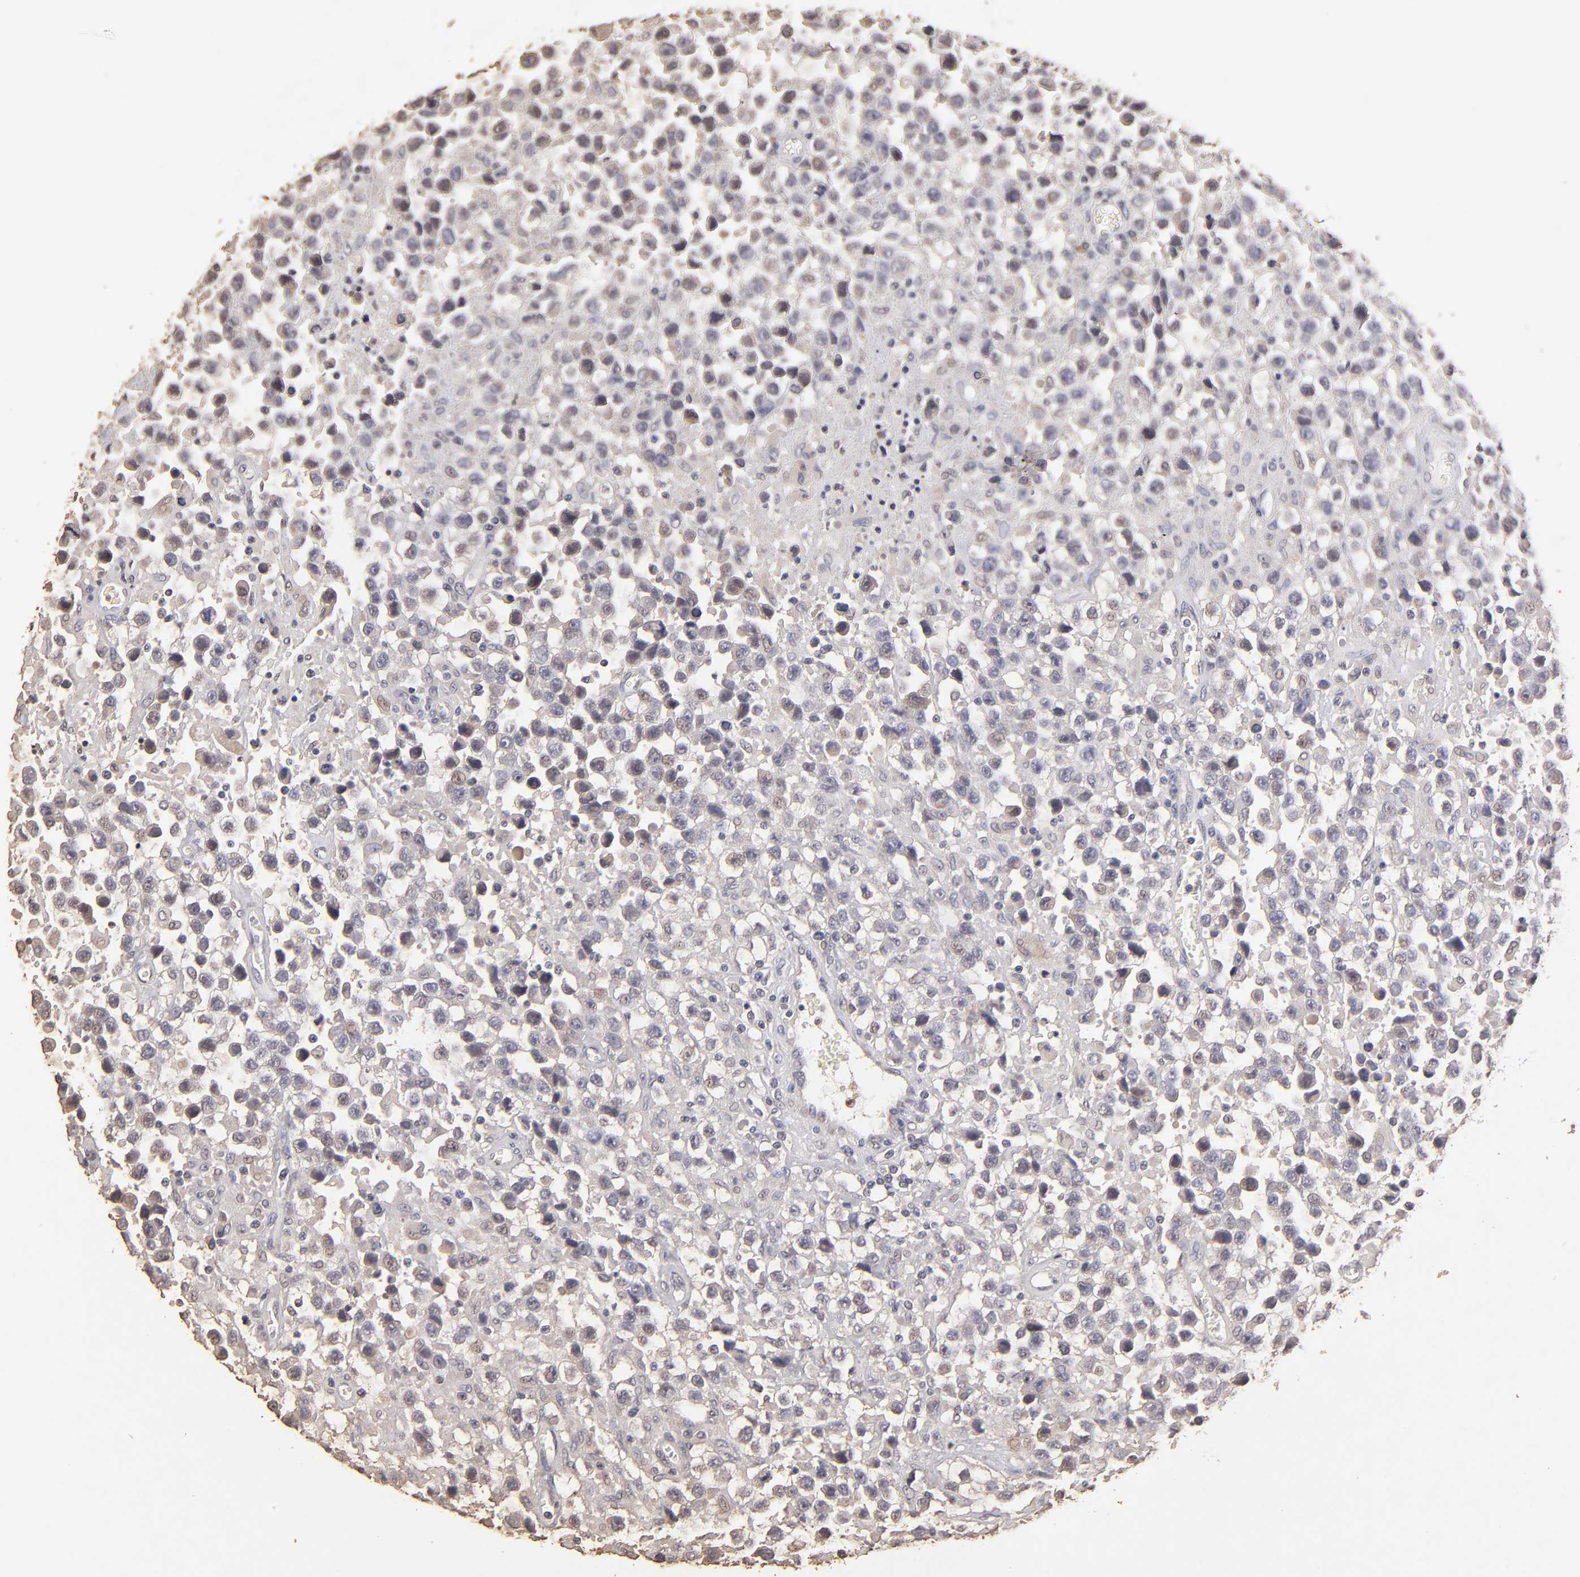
{"staining": {"intensity": "weak", "quantity": "<25%", "location": "cytoplasmic/membranous"}, "tissue": "testis cancer", "cell_type": "Tumor cells", "image_type": "cancer", "snomed": [{"axis": "morphology", "description": "Seminoma, NOS"}, {"axis": "topography", "description": "Testis"}], "caption": "A histopathology image of human testis seminoma is negative for staining in tumor cells. (DAB IHC visualized using brightfield microscopy, high magnification).", "gene": "OPHN1", "patient": {"sex": "male", "age": 43}}